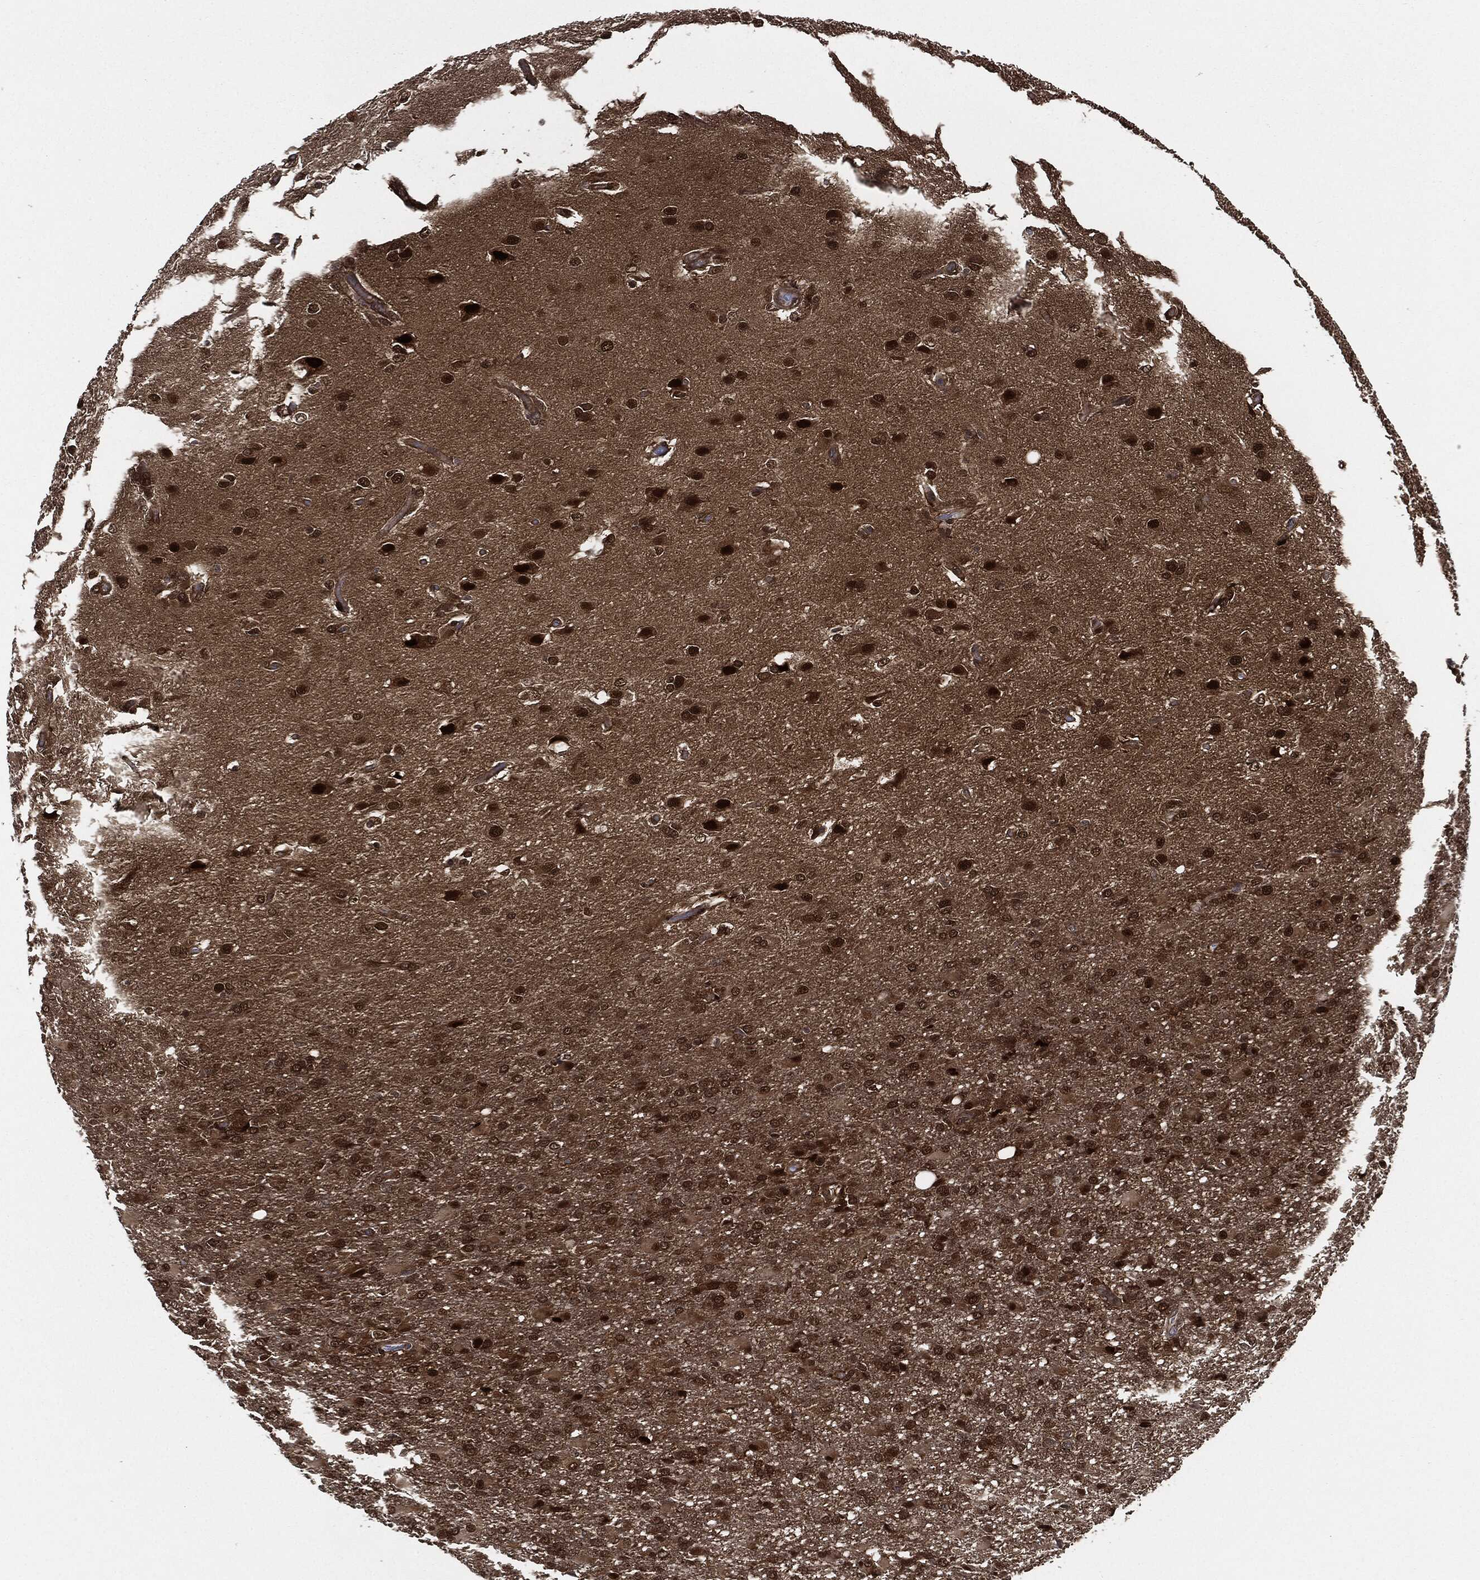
{"staining": {"intensity": "moderate", "quantity": ">75%", "location": "nuclear"}, "tissue": "glioma", "cell_type": "Tumor cells", "image_type": "cancer", "snomed": [{"axis": "morphology", "description": "Glioma, malignant, High grade"}, {"axis": "topography", "description": "Brain"}], "caption": "This image displays immunohistochemistry (IHC) staining of malignant high-grade glioma, with medium moderate nuclear staining in approximately >75% of tumor cells.", "gene": "DCTN1", "patient": {"sex": "male", "age": 68}}